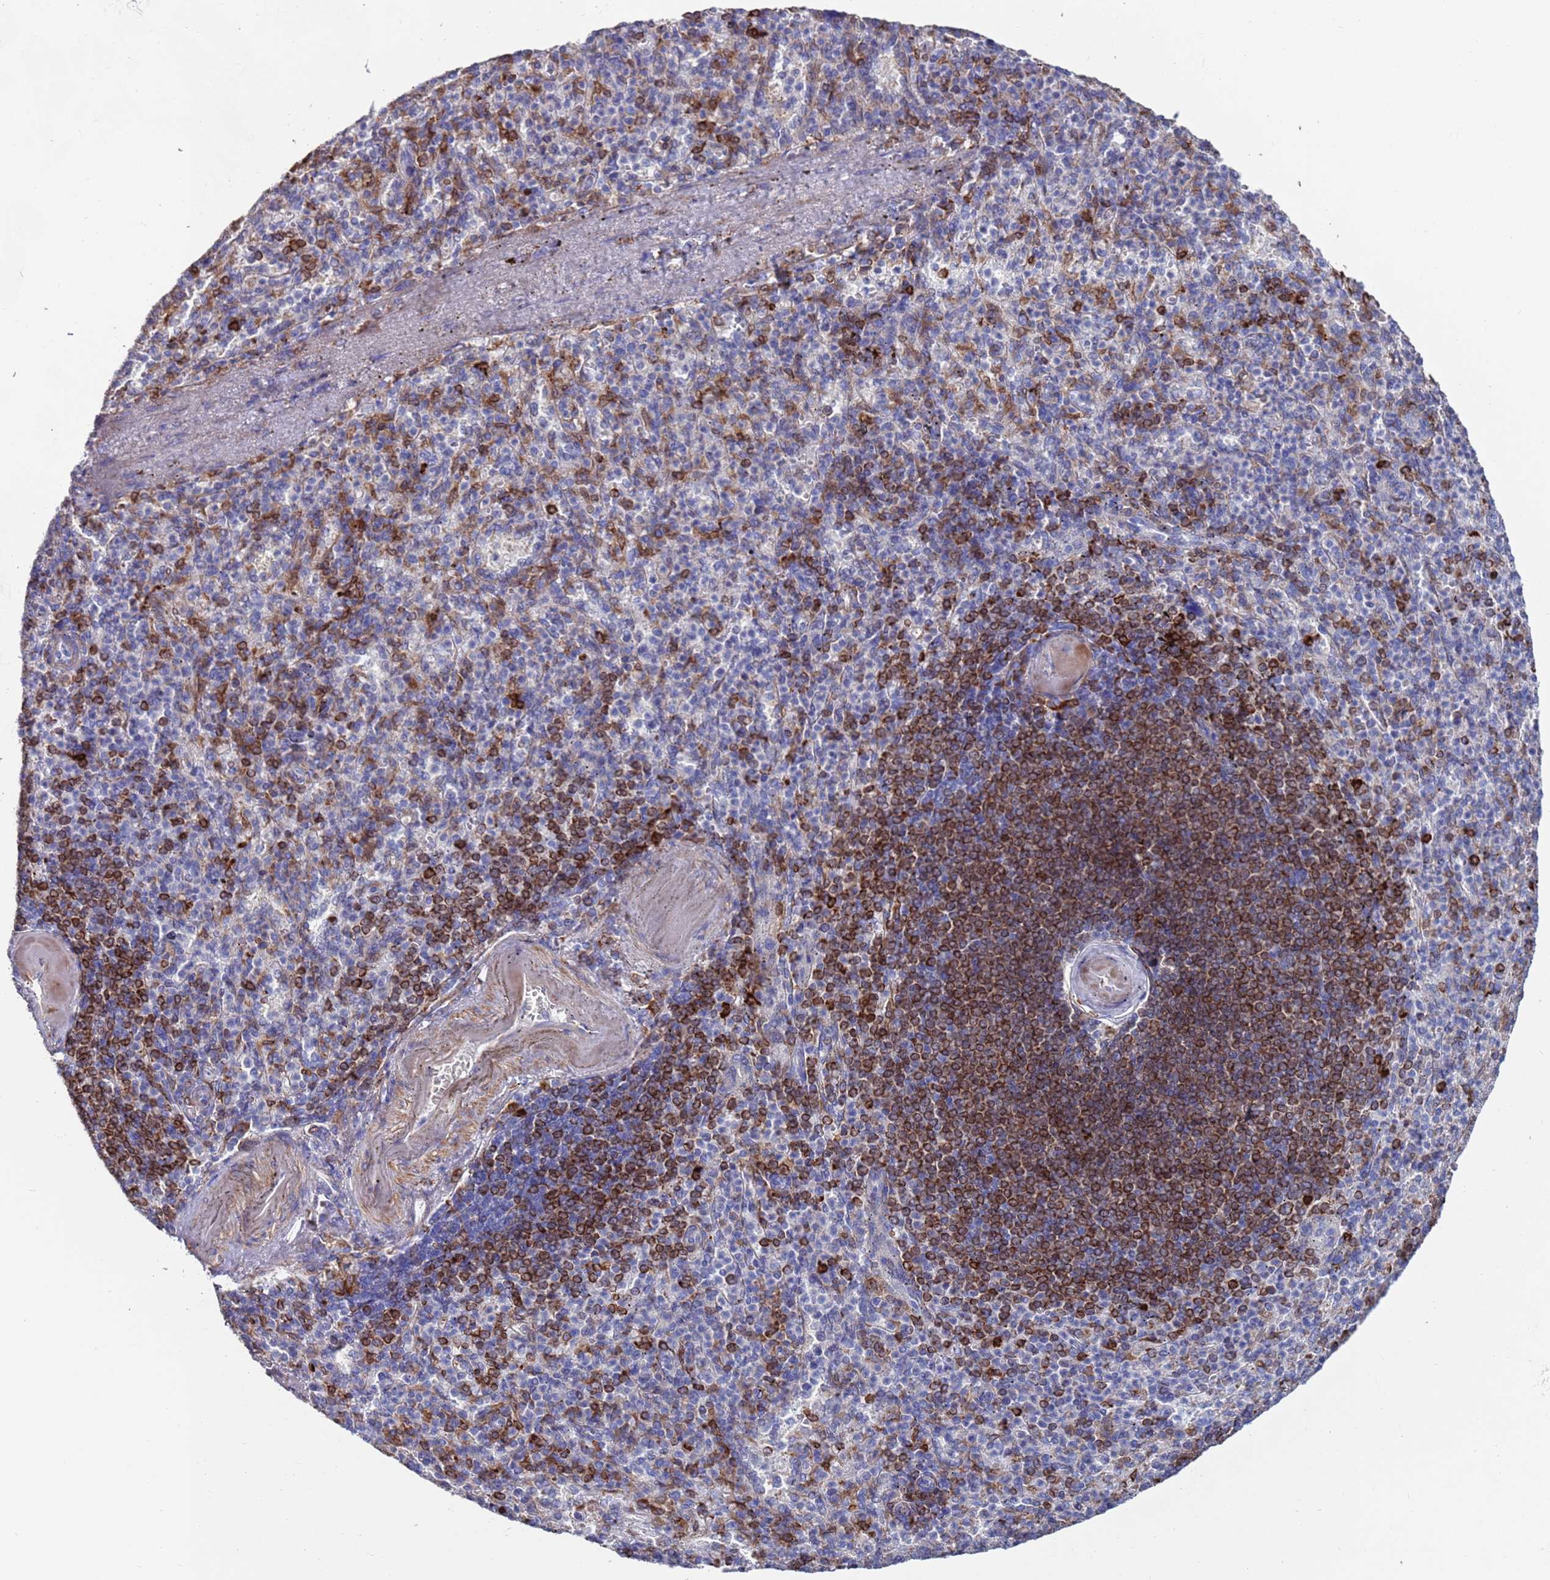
{"staining": {"intensity": "strong", "quantity": "25%-75%", "location": "cytoplasmic/membranous"}, "tissue": "spleen", "cell_type": "Cells in red pulp", "image_type": "normal", "snomed": [{"axis": "morphology", "description": "Normal tissue, NOS"}, {"axis": "topography", "description": "Spleen"}], "caption": "The immunohistochemical stain labels strong cytoplasmic/membranous staining in cells in red pulp of unremarkable spleen.", "gene": "GREB1L", "patient": {"sex": "female", "age": 74}}